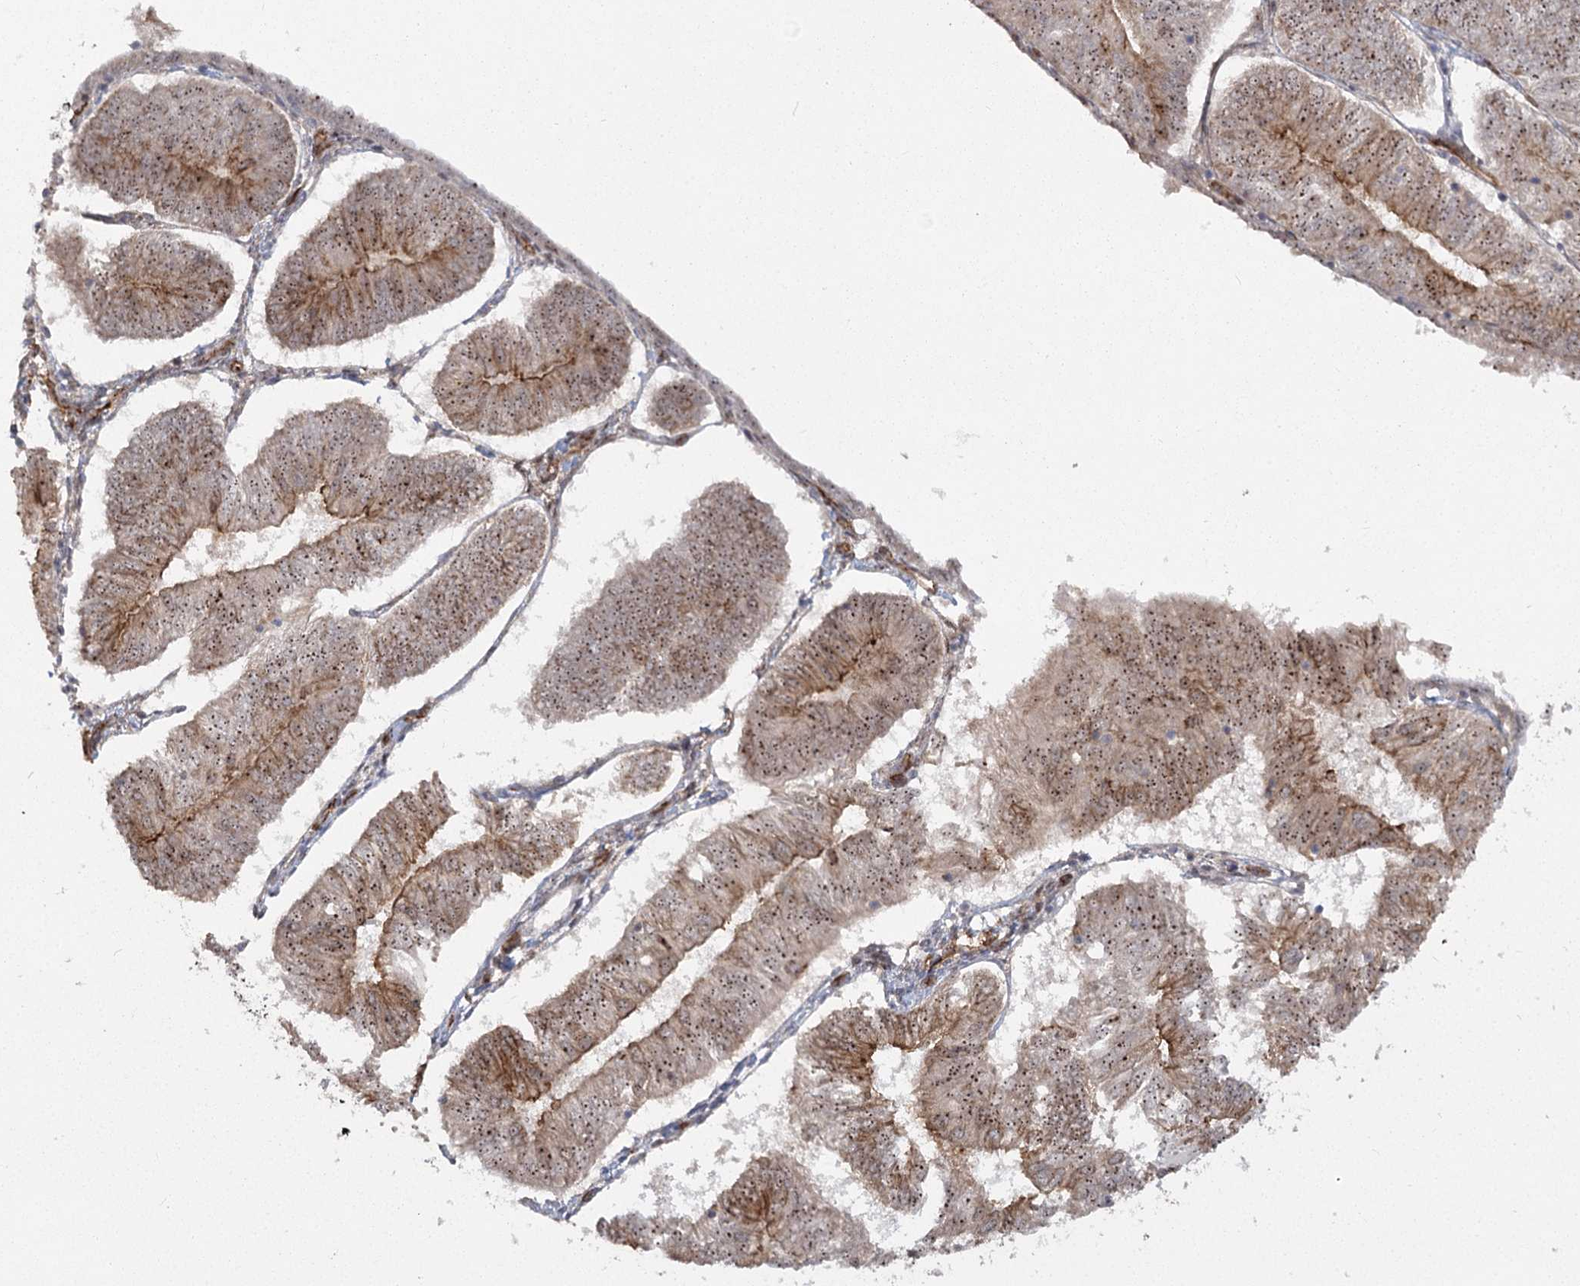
{"staining": {"intensity": "moderate", "quantity": ">75%", "location": "cytoplasmic/membranous,nuclear"}, "tissue": "endometrial cancer", "cell_type": "Tumor cells", "image_type": "cancer", "snomed": [{"axis": "morphology", "description": "Adenocarcinoma, NOS"}, {"axis": "topography", "description": "Endometrium"}], "caption": "Tumor cells show medium levels of moderate cytoplasmic/membranous and nuclear expression in about >75% of cells in human endometrial cancer.", "gene": "RPP14", "patient": {"sex": "female", "age": 58}}